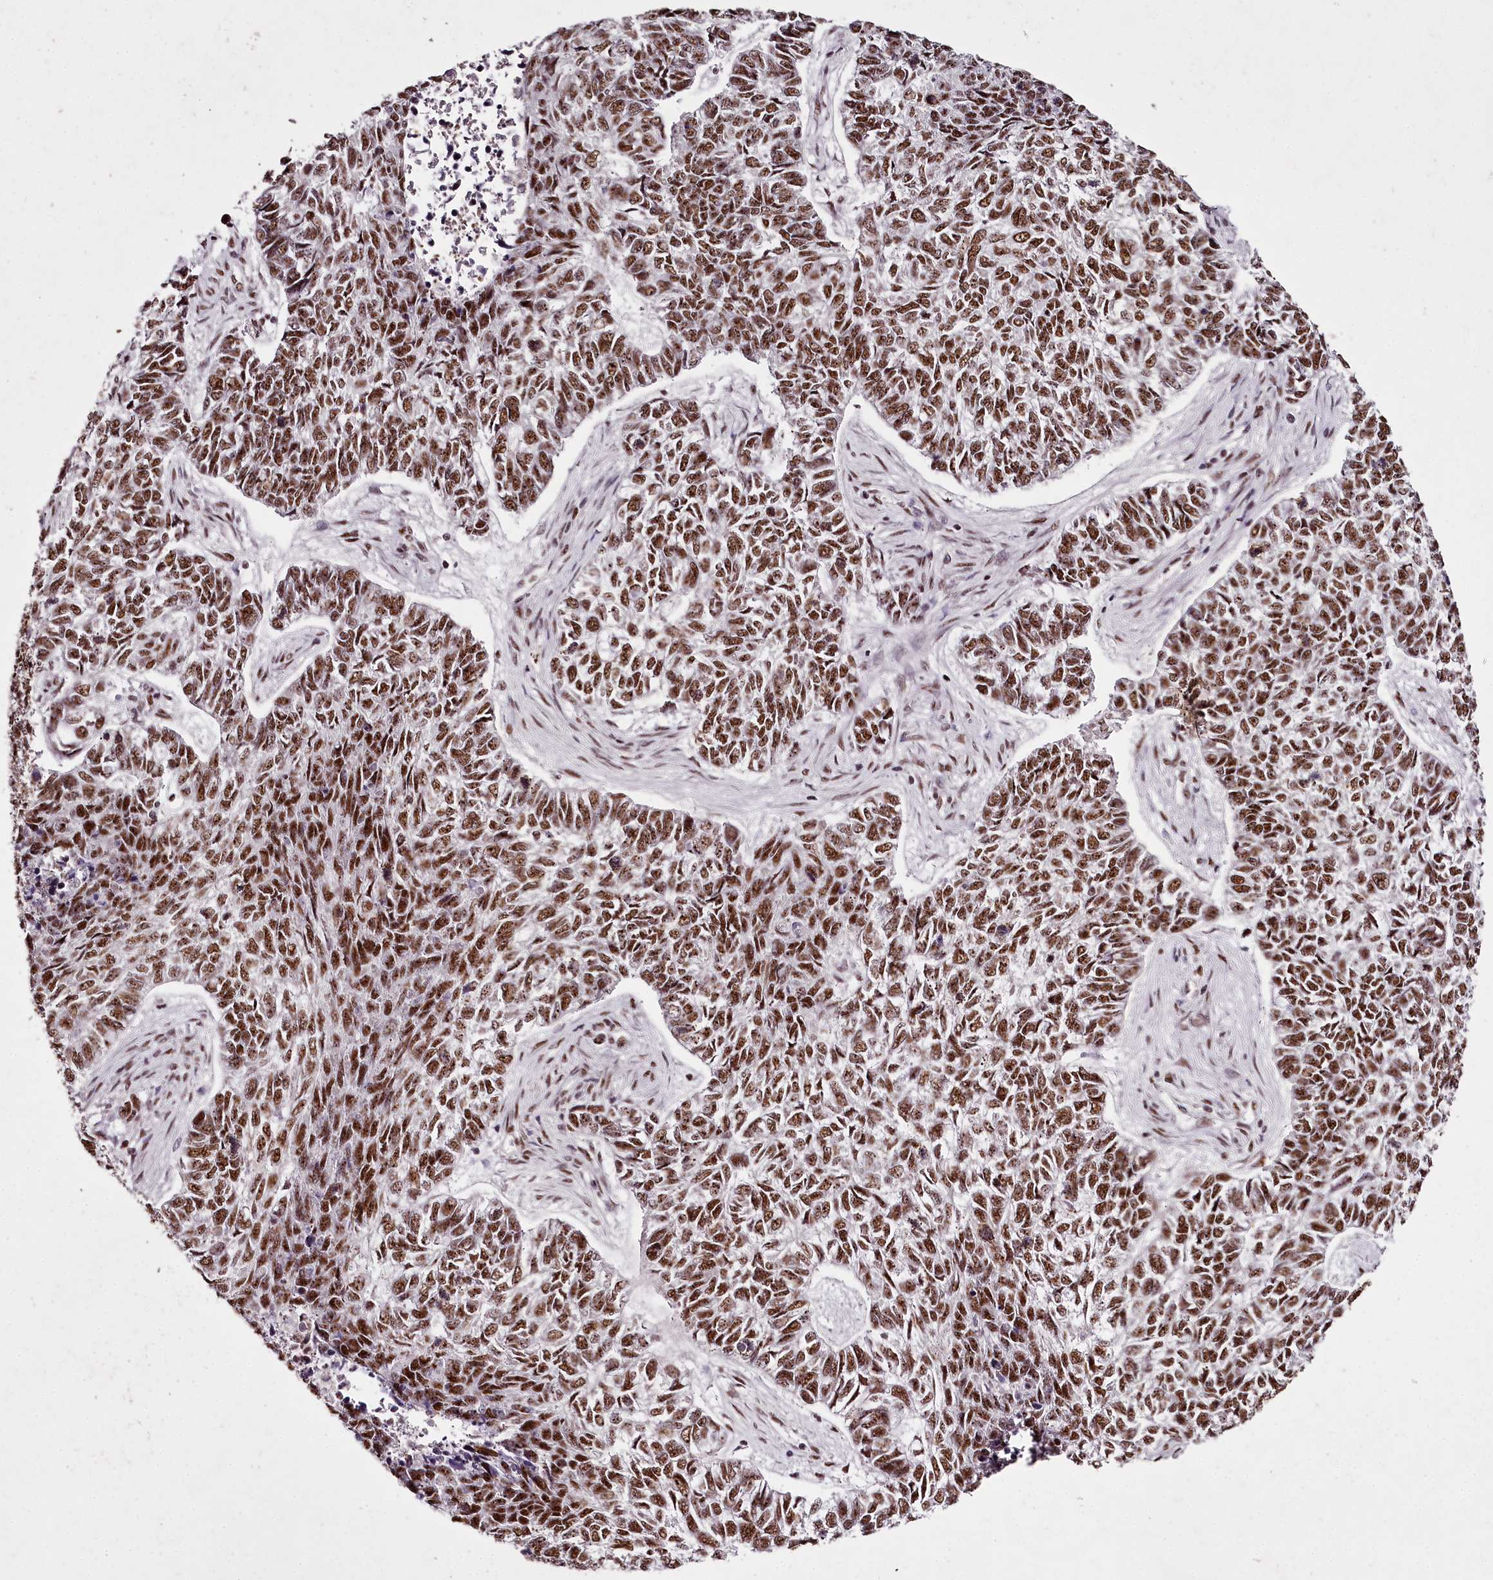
{"staining": {"intensity": "moderate", "quantity": ">75%", "location": "nuclear"}, "tissue": "skin cancer", "cell_type": "Tumor cells", "image_type": "cancer", "snomed": [{"axis": "morphology", "description": "Basal cell carcinoma"}, {"axis": "topography", "description": "Skin"}], "caption": "Immunohistochemistry (IHC) histopathology image of neoplastic tissue: human skin cancer stained using immunohistochemistry (IHC) shows medium levels of moderate protein expression localized specifically in the nuclear of tumor cells, appearing as a nuclear brown color.", "gene": "PSPC1", "patient": {"sex": "female", "age": 65}}